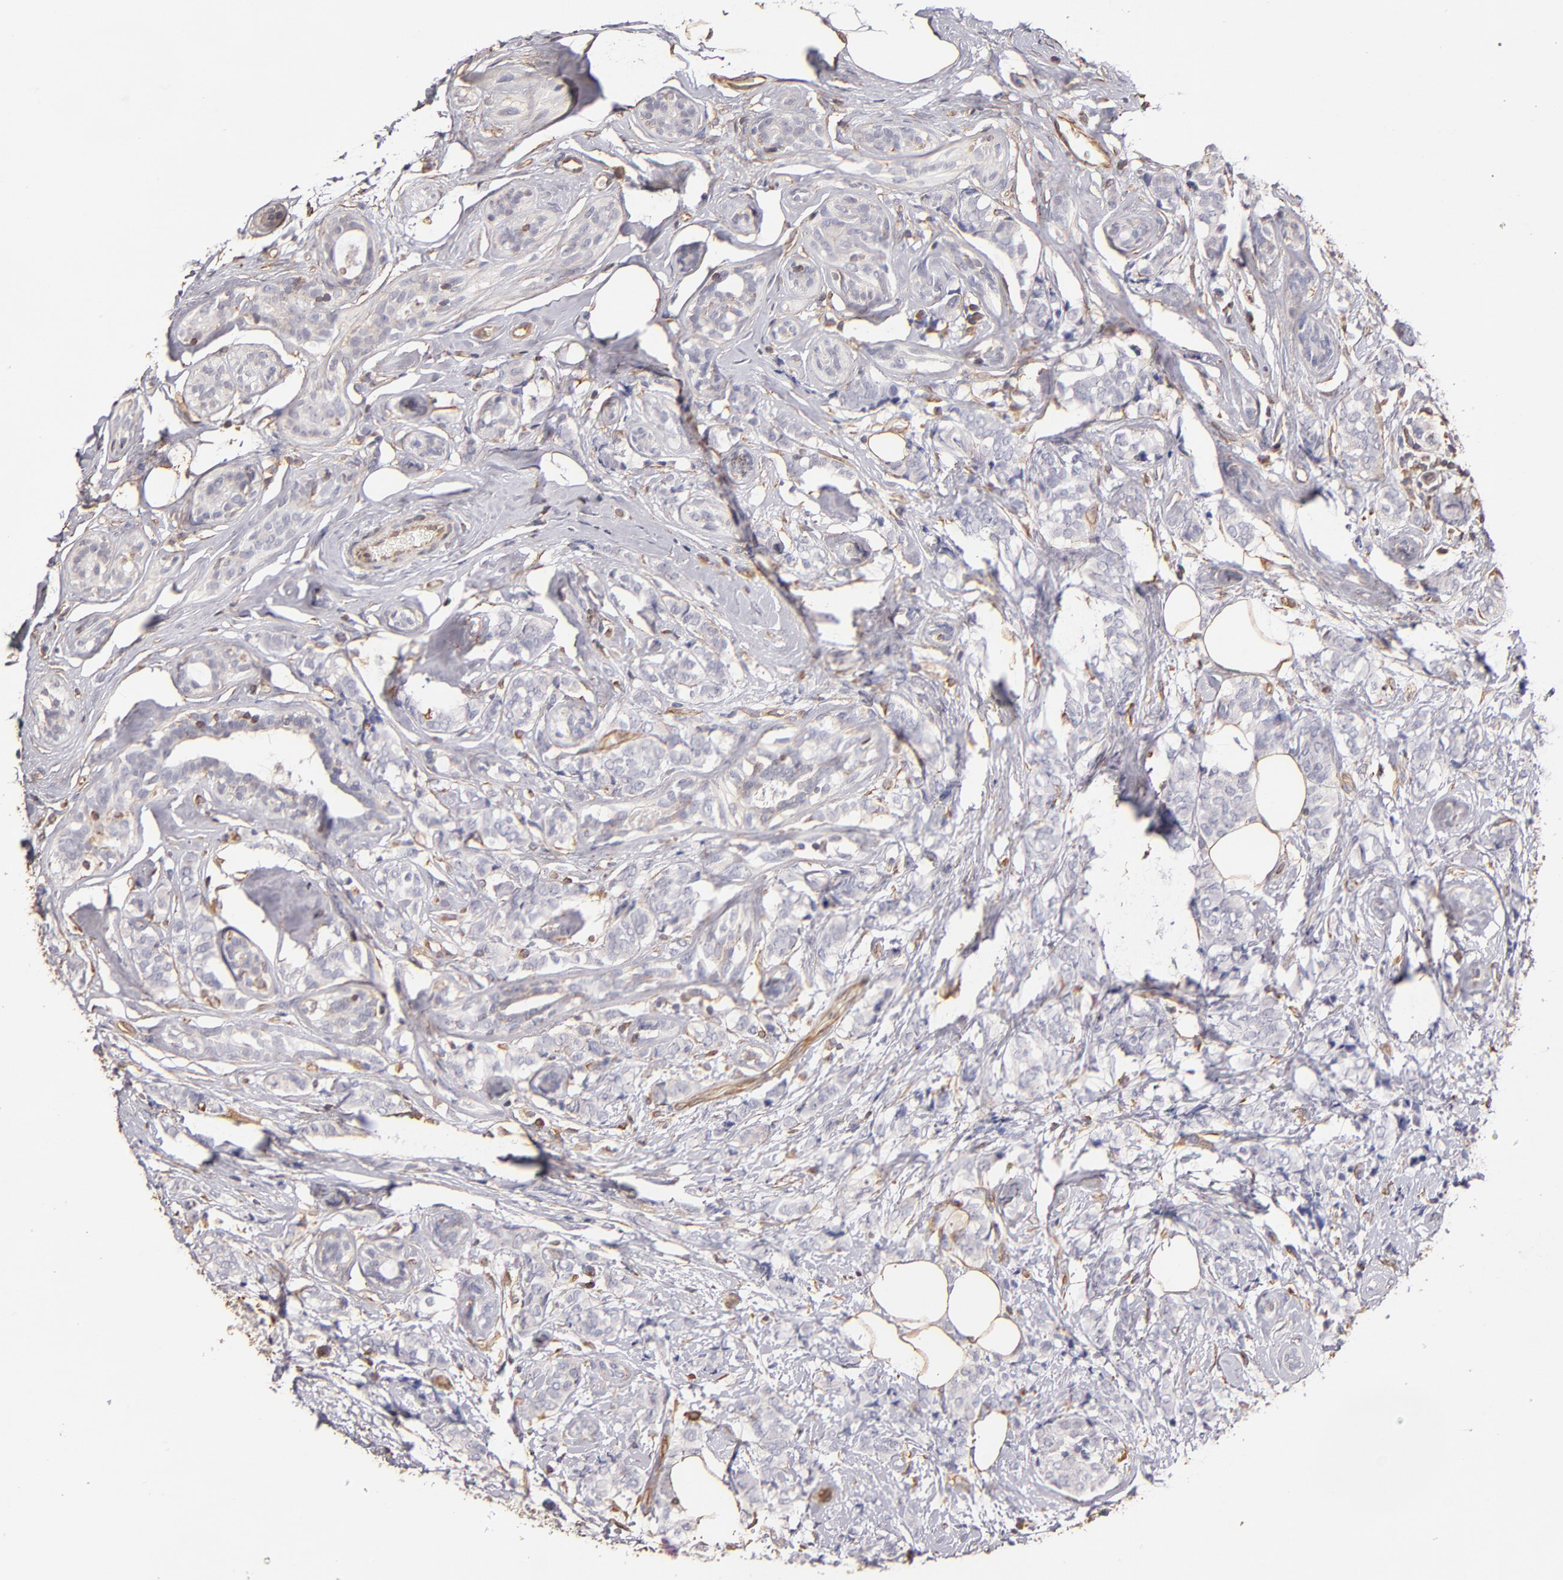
{"staining": {"intensity": "negative", "quantity": "none", "location": "none"}, "tissue": "breast cancer", "cell_type": "Tumor cells", "image_type": "cancer", "snomed": [{"axis": "morphology", "description": "Lobular carcinoma"}, {"axis": "topography", "description": "Breast"}], "caption": "A high-resolution histopathology image shows IHC staining of breast cancer, which demonstrates no significant expression in tumor cells.", "gene": "ABCC1", "patient": {"sex": "female", "age": 60}}